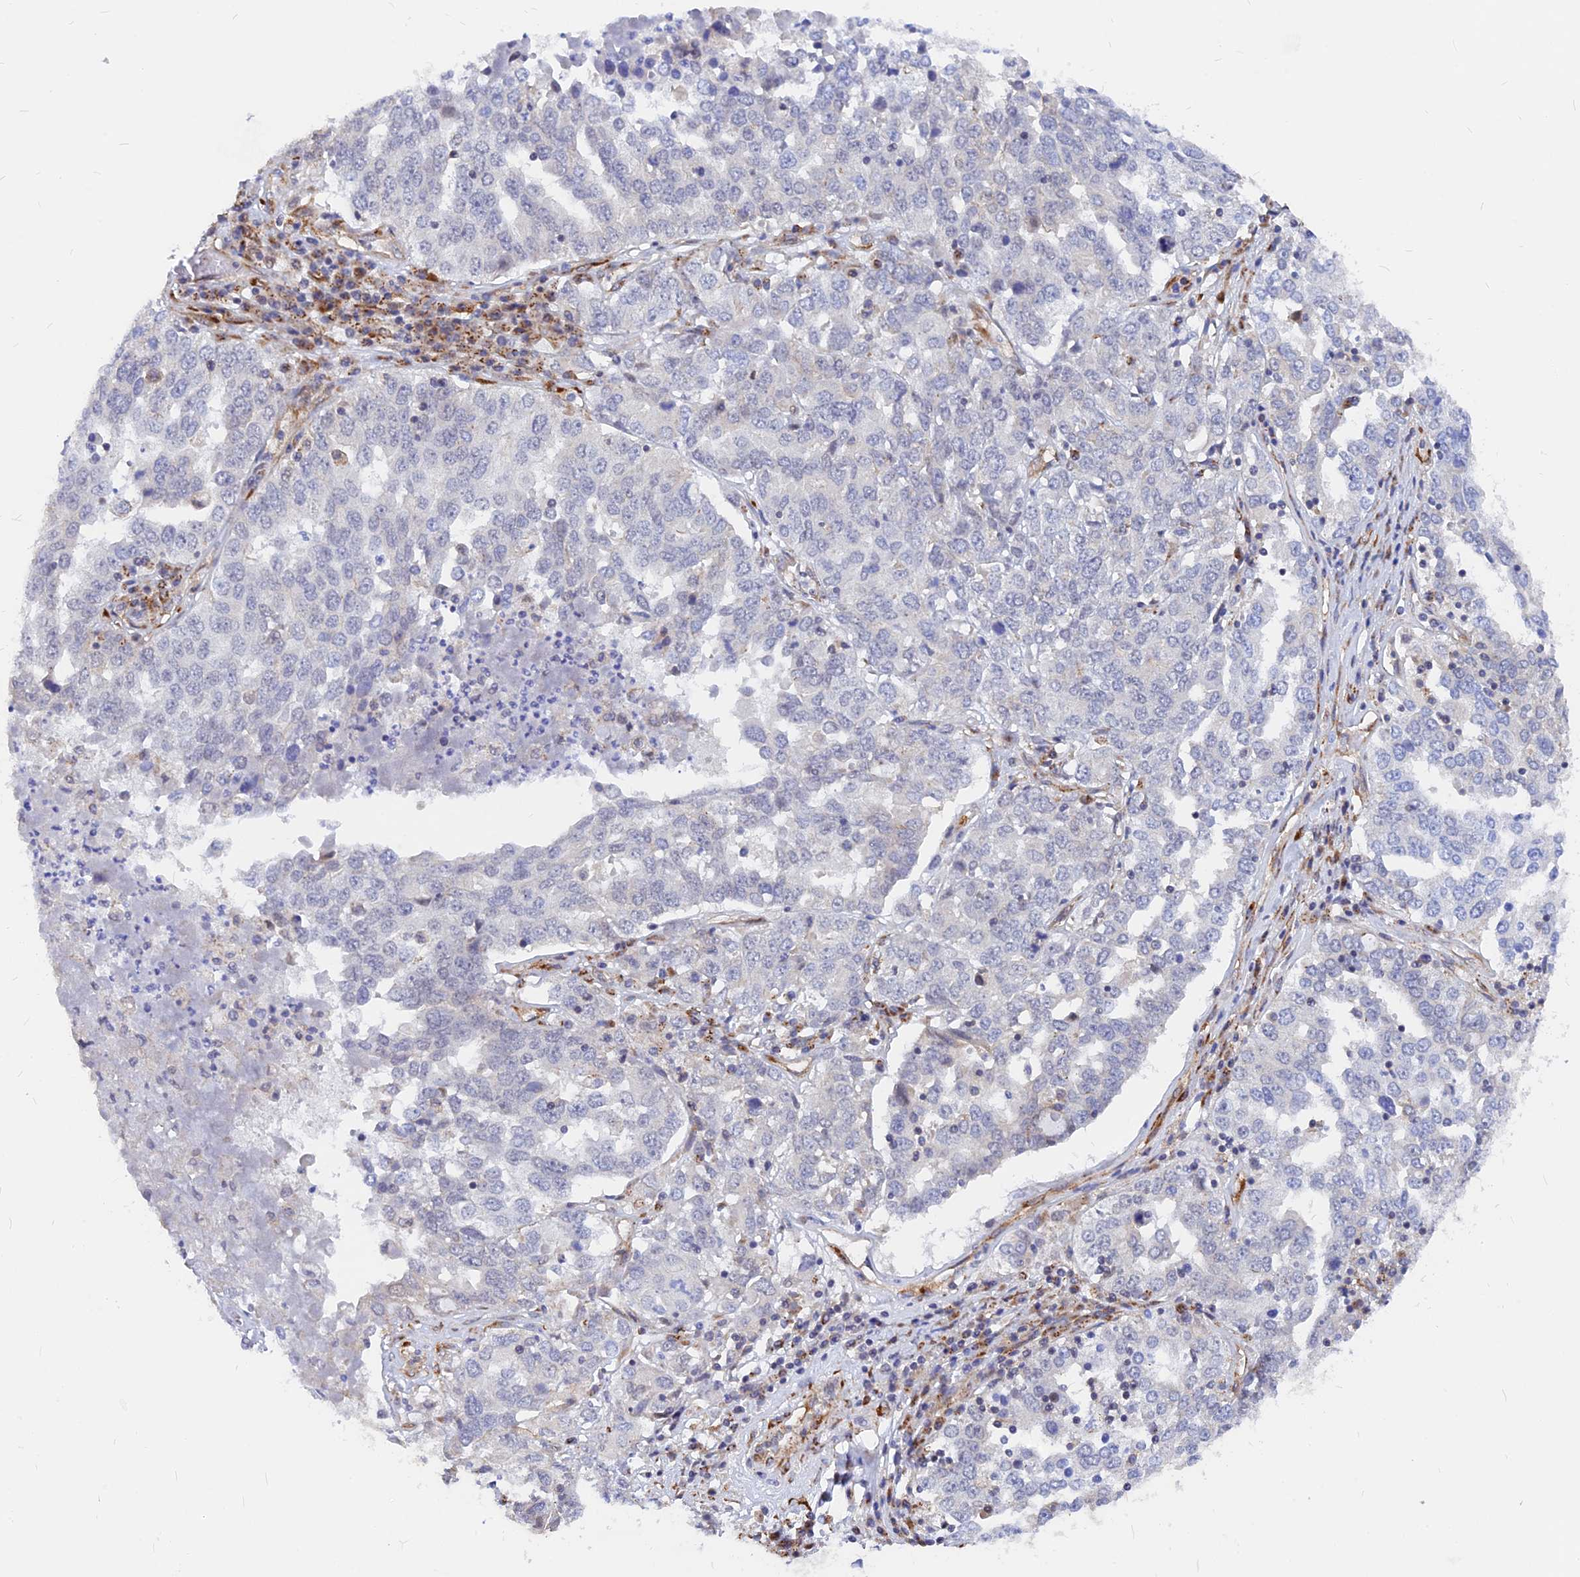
{"staining": {"intensity": "negative", "quantity": "none", "location": "none"}, "tissue": "ovarian cancer", "cell_type": "Tumor cells", "image_type": "cancer", "snomed": [{"axis": "morphology", "description": "Carcinoma, endometroid"}, {"axis": "topography", "description": "Ovary"}], "caption": "DAB (3,3'-diaminobenzidine) immunohistochemical staining of endometroid carcinoma (ovarian) reveals no significant staining in tumor cells.", "gene": "VSTM2L", "patient": {"sex": "female", "age": 62}}